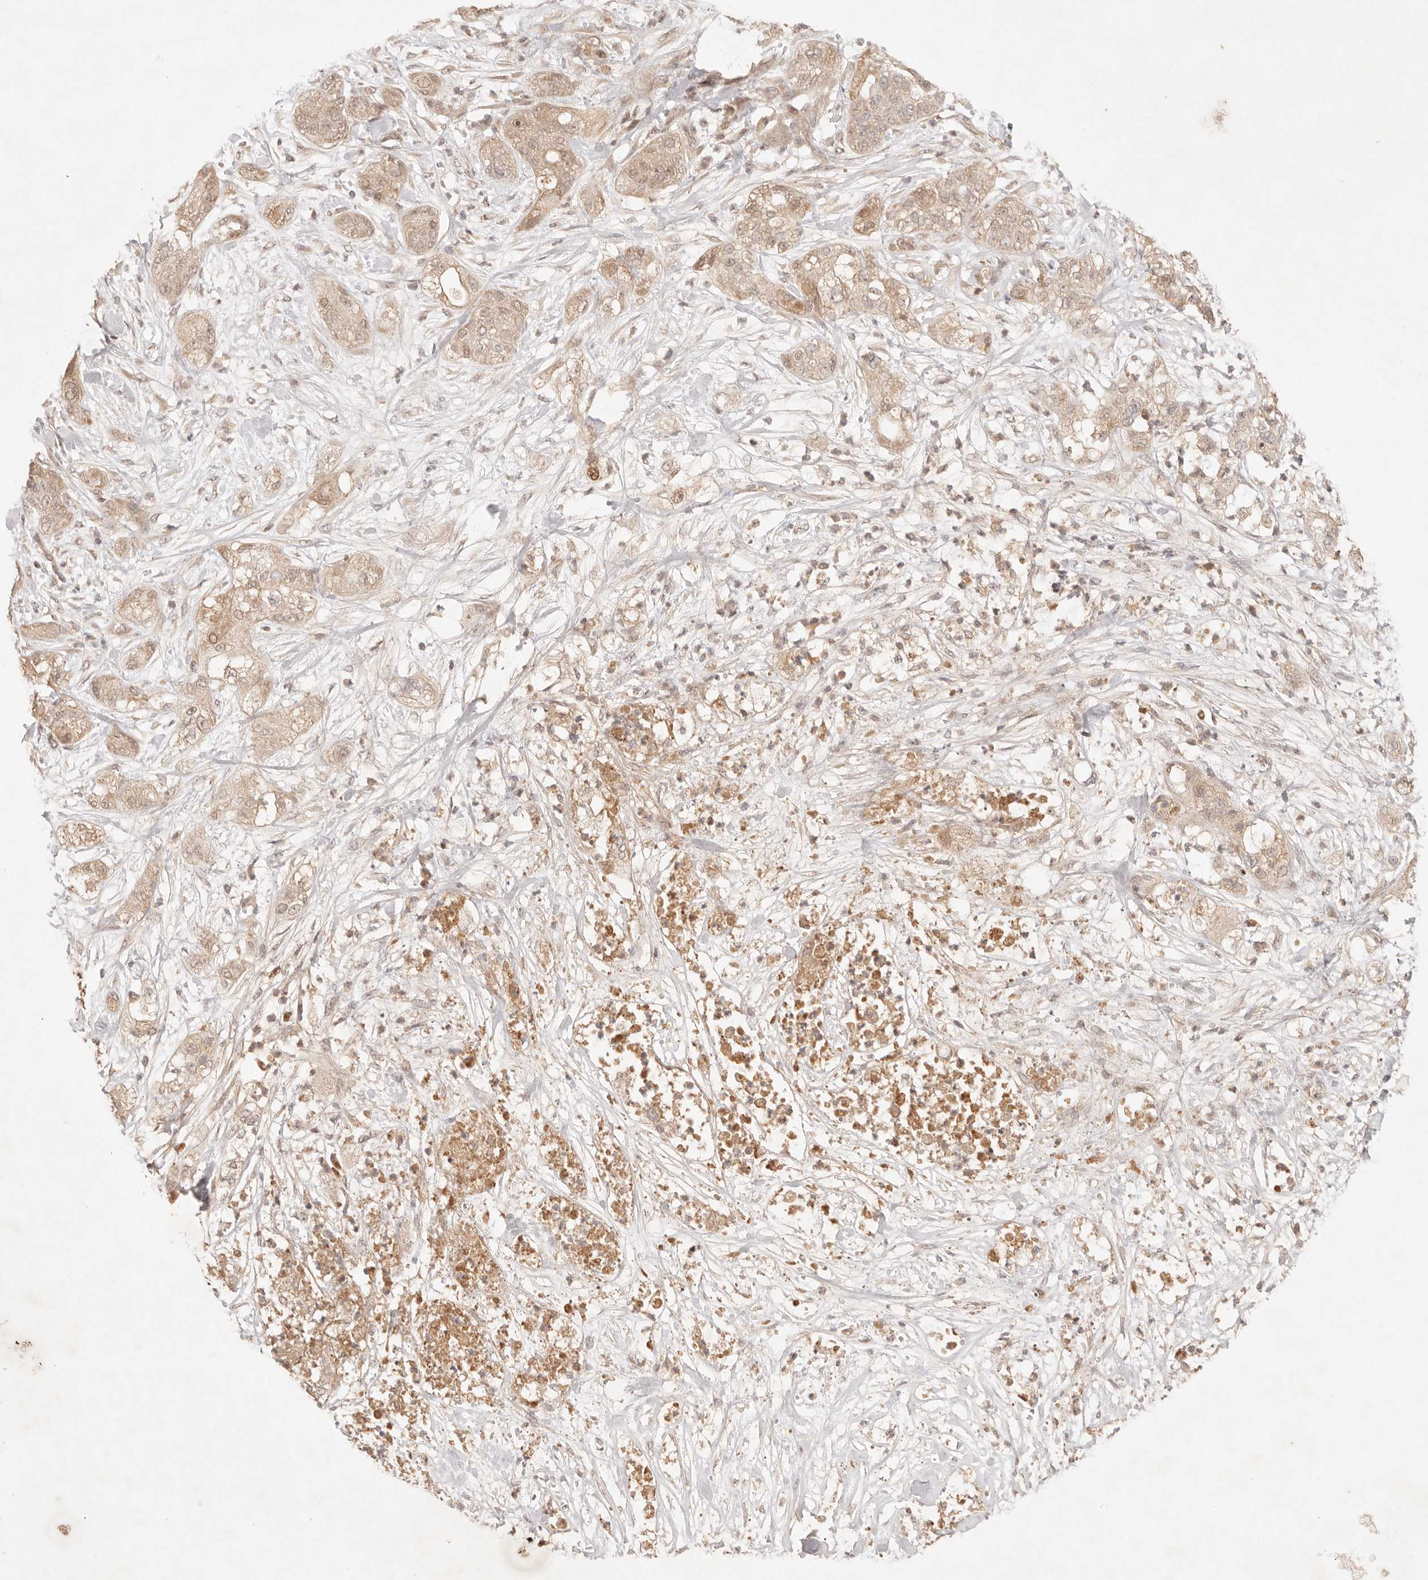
{"staining": {"intensity": "weak", "quantity": ">75%", "location": "cytoplasmic/membranous"}, "tissue": "pancreatic cancer", "cell_type": "Tumor cells", "image_type": "cancer", "snomed": [{"axis": "morphology", "description": "Adenocarcinoma, NOS"}, {"axis": "topography", "description": "Pancreas"}], "caption": "IHC of human pancreatic cancer shows low levels of weak cytoplasmic/membranous positivity in about >75% of tumor cells. The staining was performed using DAB, with brown indicating positive protein expression. Nuclei are stained blue with hematoxylin.", "gene": "PHLDA3", "patient": {"sex": "female", "age": 78}}